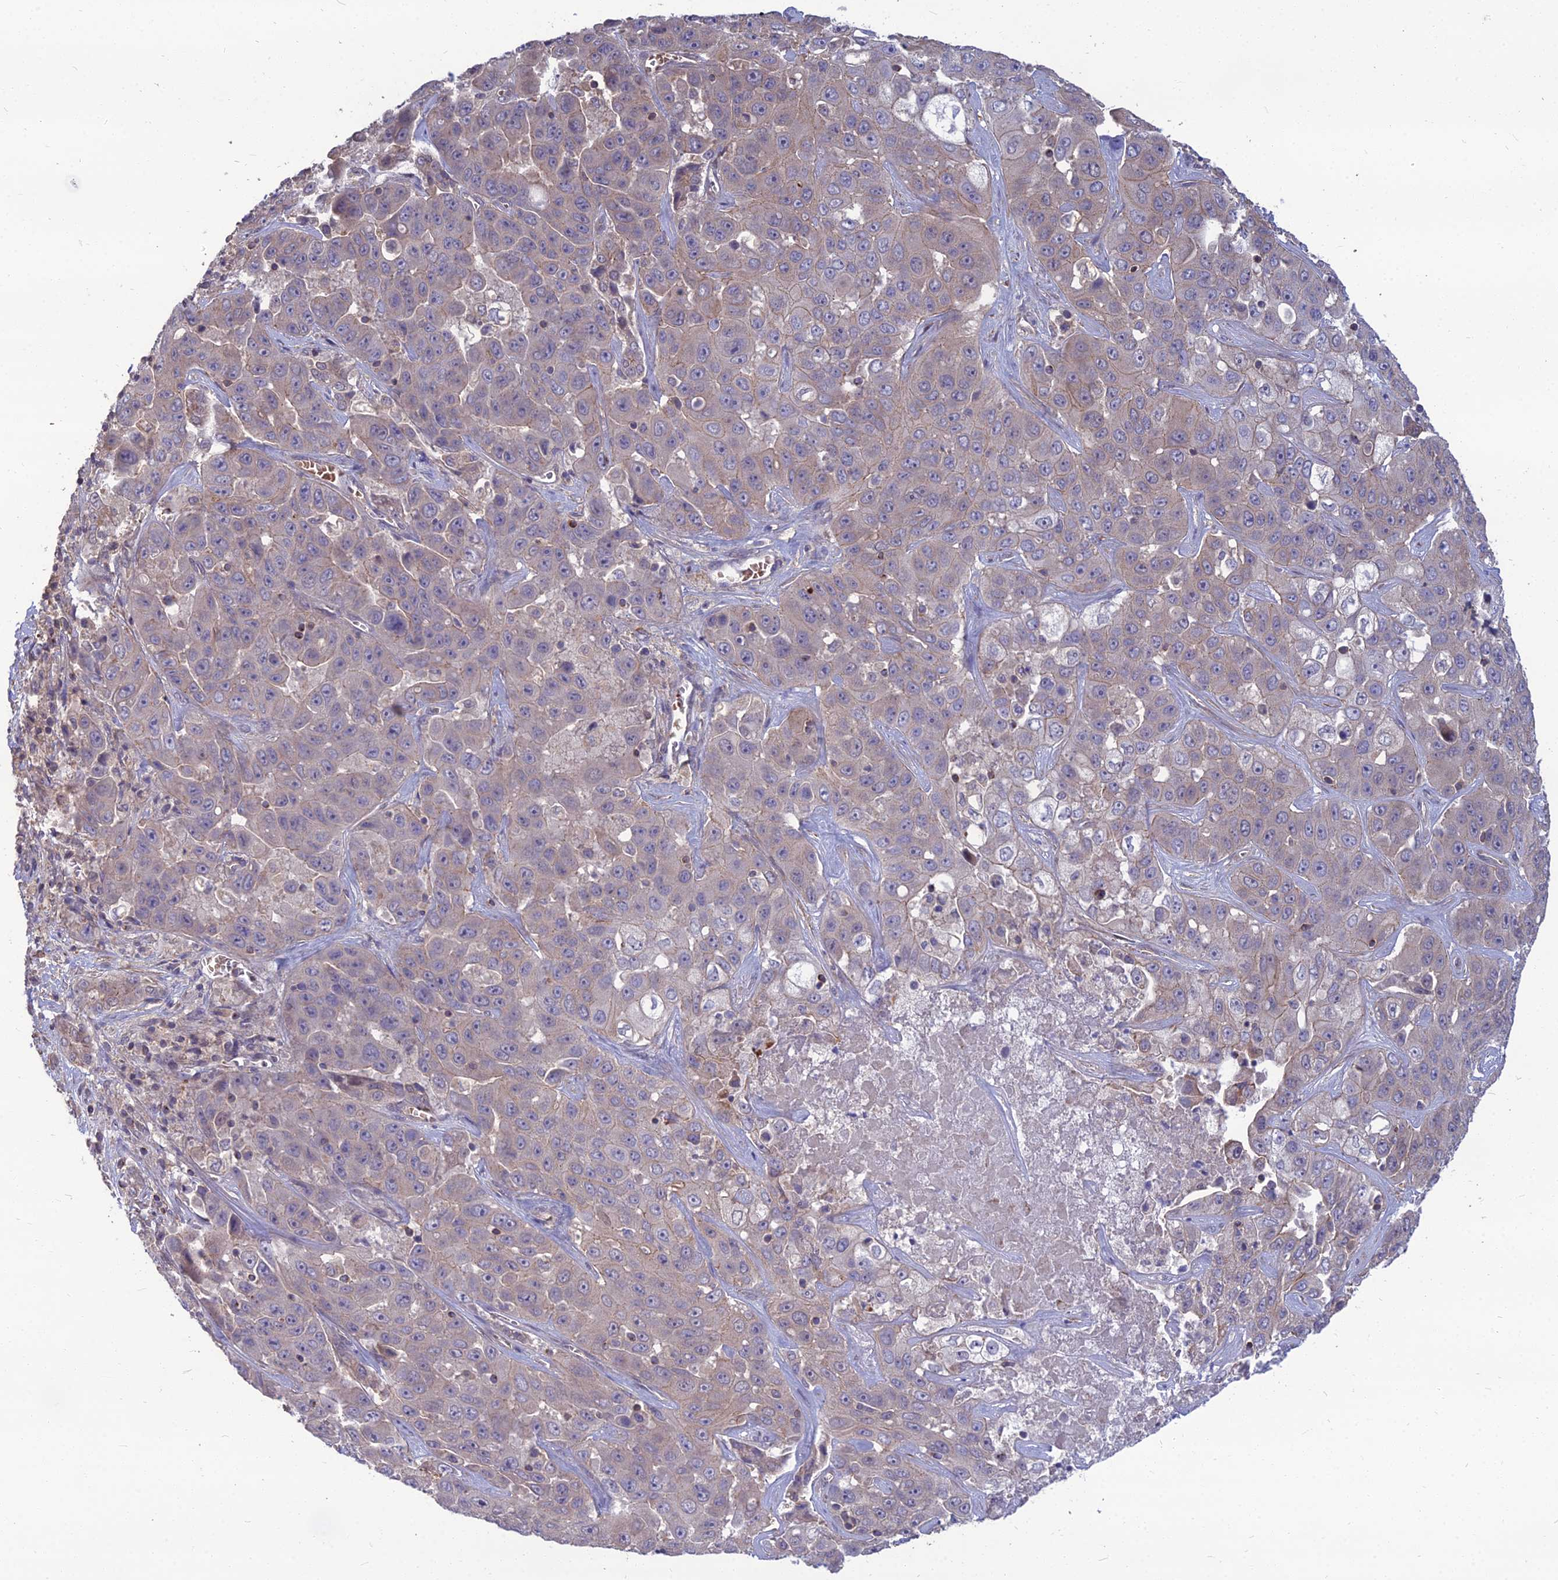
{"staining": {"intensity": "weak", "quantity": "<25%", "location": "cytoplasmic/membranous"}, "tissue": "liver cancer", "cell_type": "Tumor cells", "image_type": "cancer", "snomed": [{"axis": "morphology", "description": "Cholangiocarcinoma"}, {"axis": "topography", "description": "Liver"}], "caption": "Histopathology image shows no significant protein expression in tumor cells of liver cancer.", "gene": "OPA3", "patient": {"sex": "female", "age": 52}}